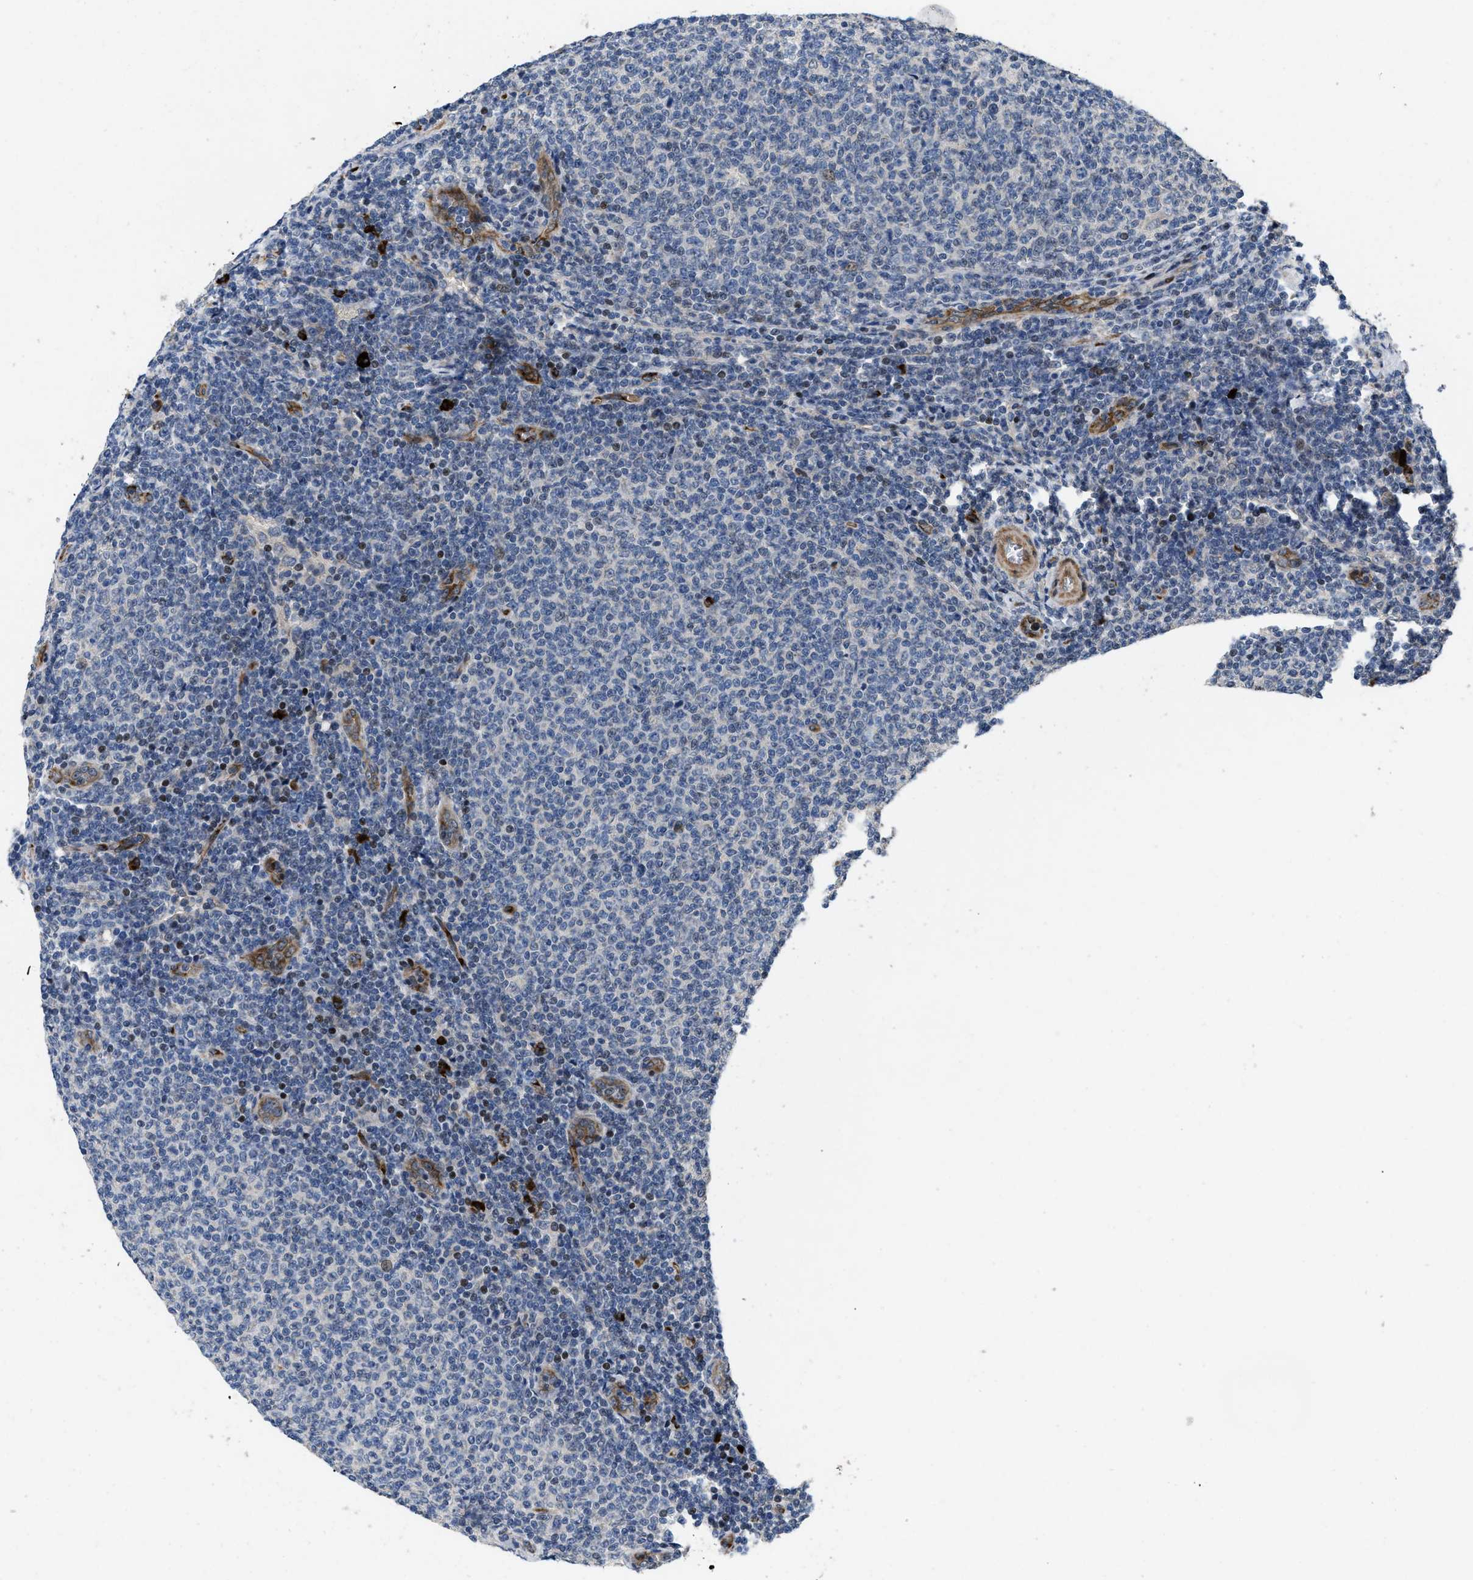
{"staining": {"intensity": "negative", "quantity": "none", "location": "none"}, "tissue": "lymphoma", "cell_type": "Tumor cells", "image_type": "cancer", "snomed": [{"axis": "morphology", "description": "Malignant lymphoma, non-Hodgkin's type, Low grade"}, {"axis": "topography", "description": "Lymph node"}], "caption": "Tumor cells are negative for protein expression in human lymphoma.", "gene": "HSPA12B", "patient": {"sex": "male", "age": 66}}